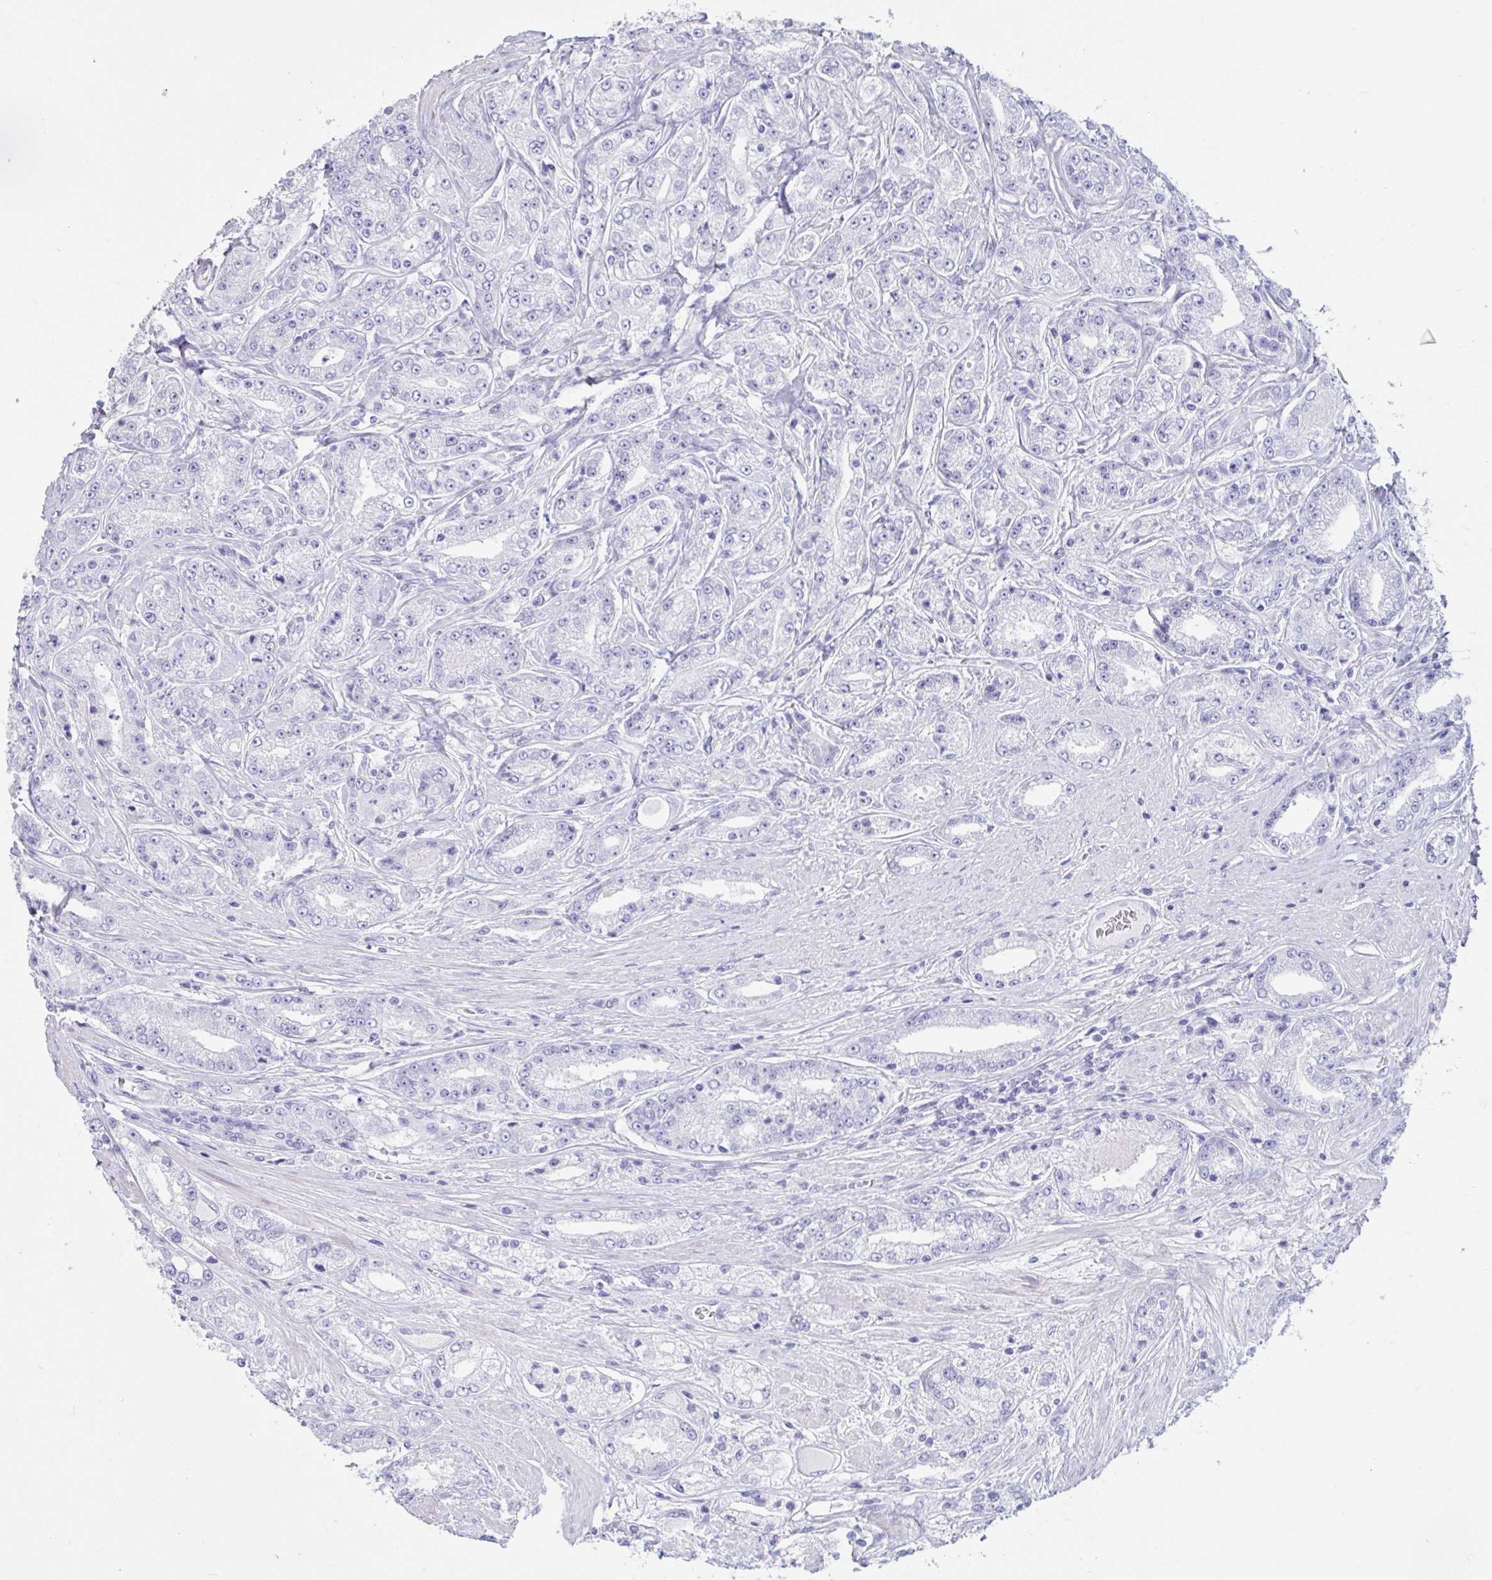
{"staining": {"intensity": "negative", "quantity": "none", "location": "none"}, "tissue": "prostate cancer", "cell_type": "Tumor cells", "image_type": "cancer", "snomed": [{"axis": "morphology", "description": "Adenocarcinoma, High grade"}, {"axis": "topography", "description": "Prostate"}], "caption": "Human prostate cancer stained for a protein using IHC exhibits no positivity in tumor cells.", "gene": "TNNC1", "patient": {"sex": "male", "age": 66}}